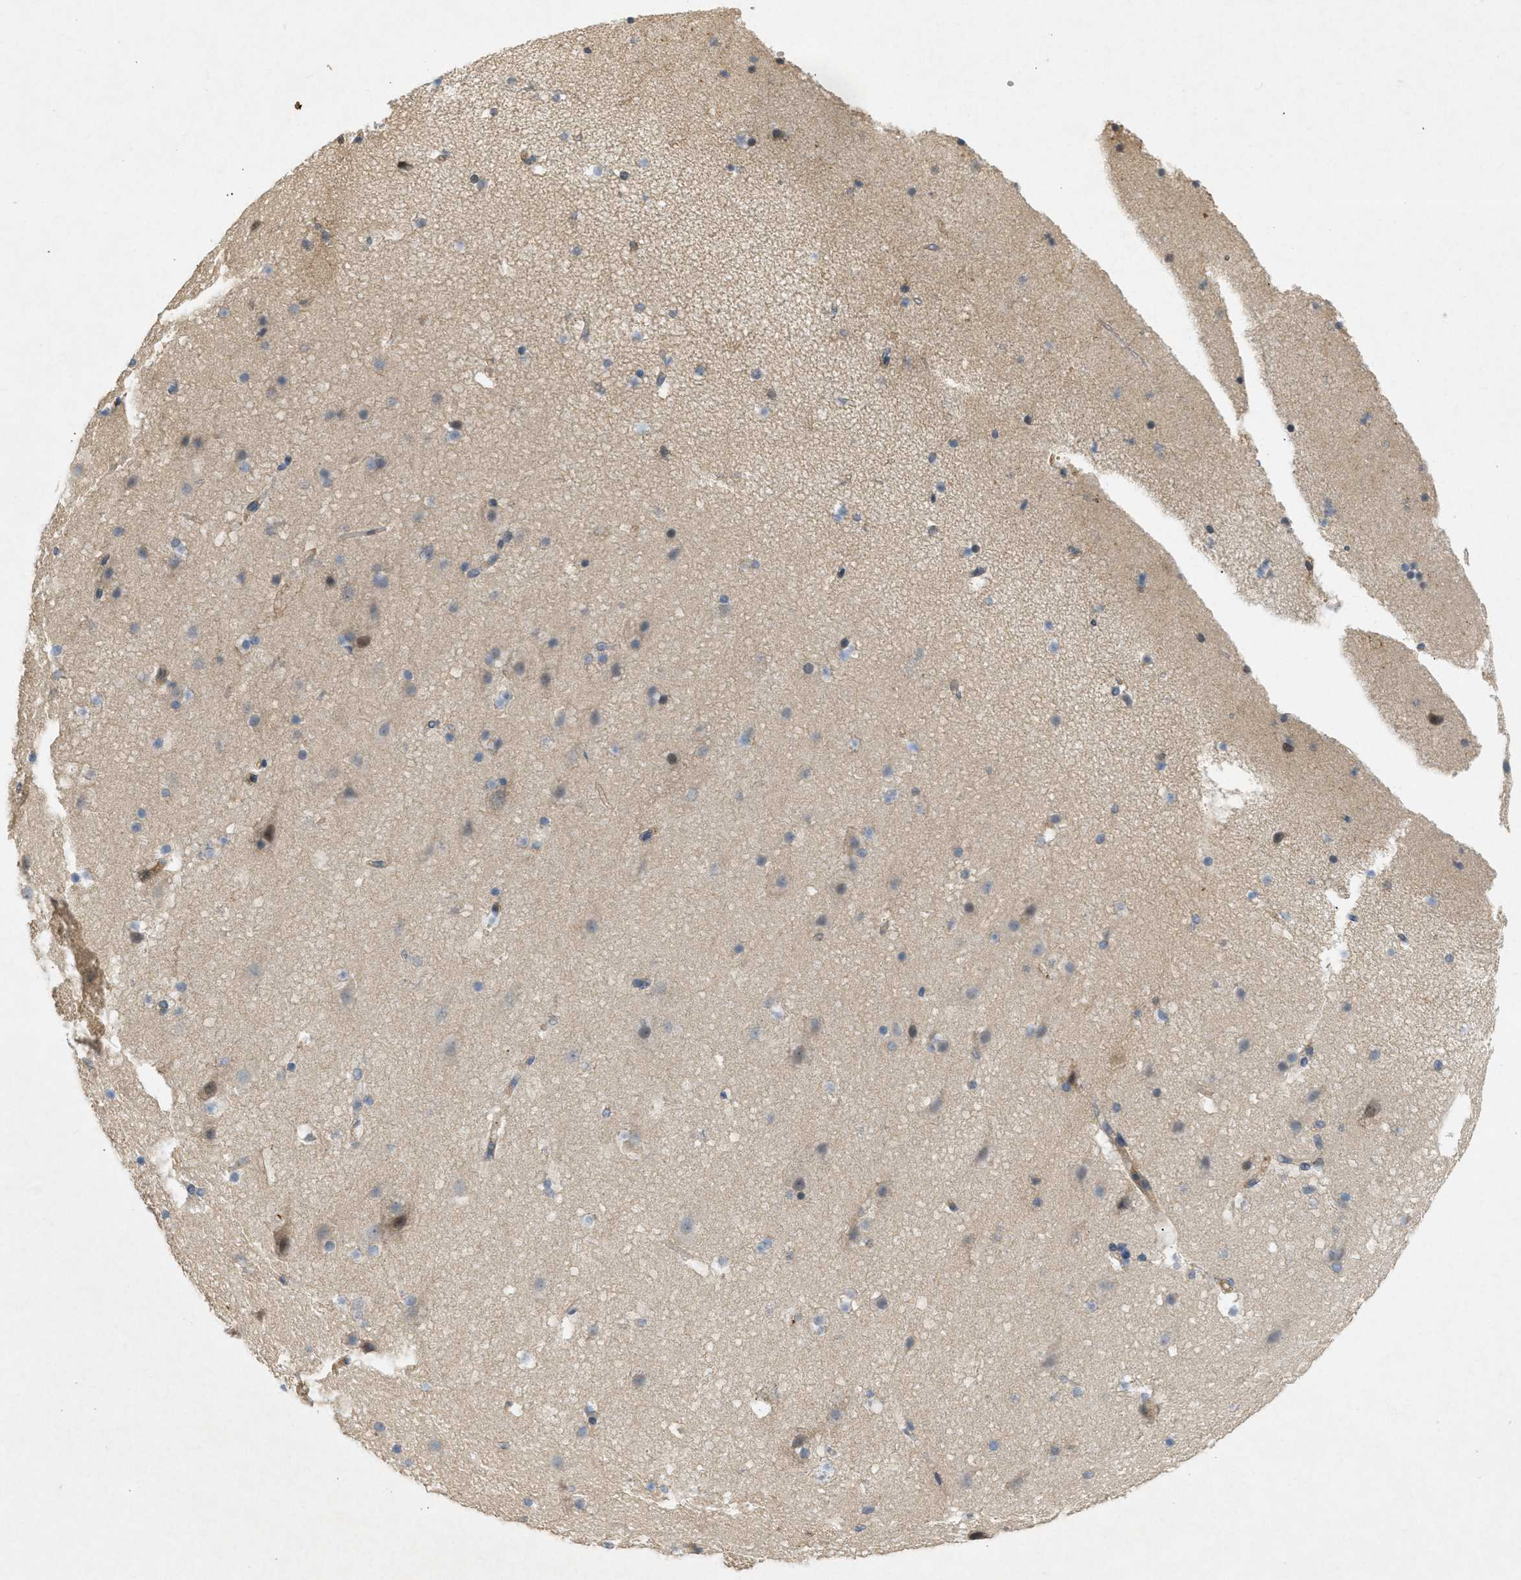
{"staining": {"intensity": "weak", "quantity": "25%-75%", "location": "cytoplasmic/membranous"}, "tissue": "cerebral cortex", "cell_type": "Endothelial cells", "image_type": "normal", "snomed": [{"axis": "morphology", "description": "Normal tissue, NOS"}, {"axis": "topography", "description": "Cerebral cortex"}], "caption": "Immunohistochemistry (IHC) micrograph of unremarkable human cerebral cortex stained for a protein (brown), which reveals low levels of weak cytoplasmic/membranous staining in approximately 25%-75% of endothelial cells.", "gene": "F8", "patient": {"sex": "male", "age": 45}}